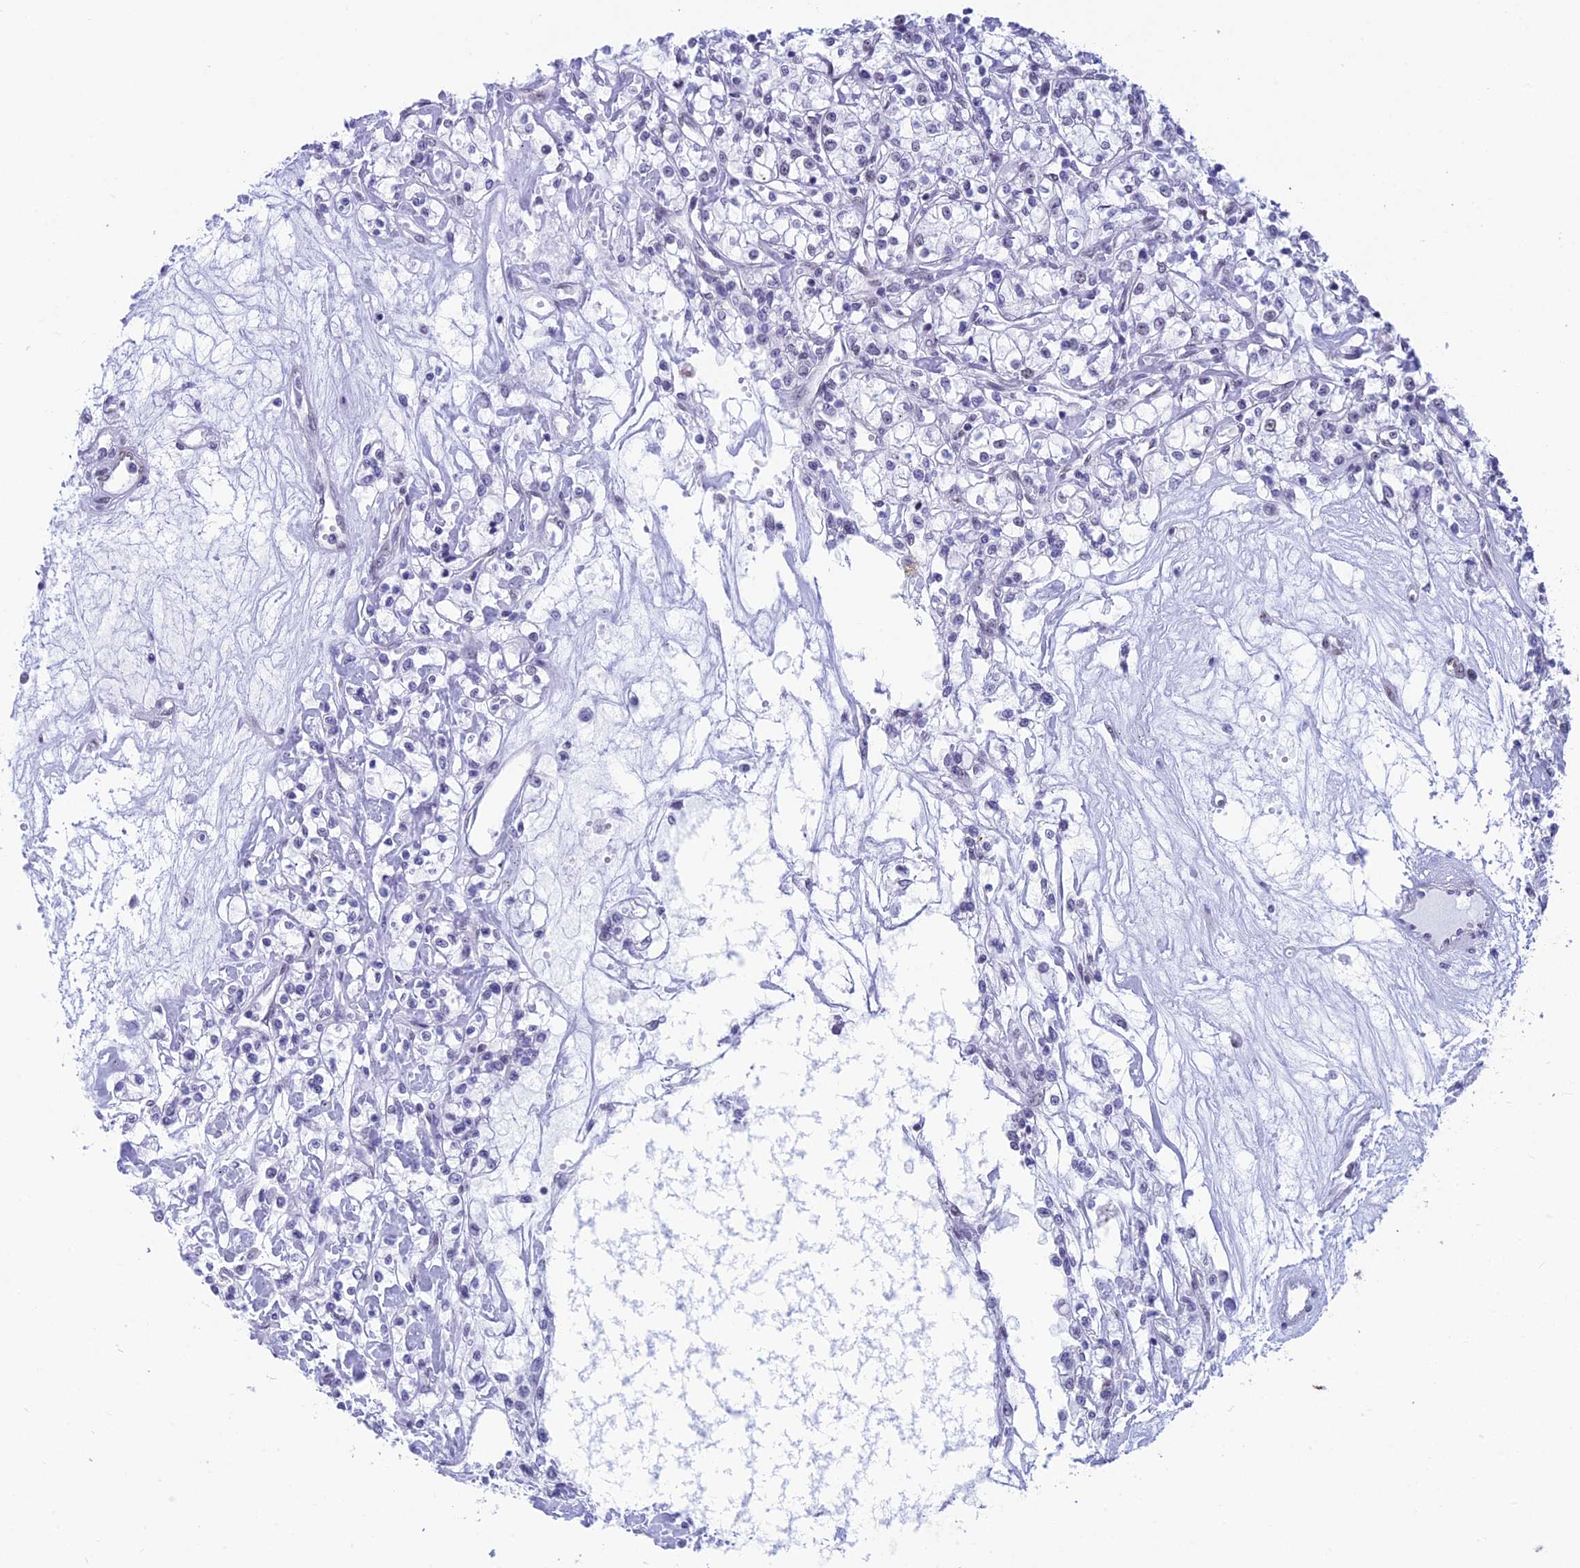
{"staining": {"intensity": "negative", "quantity": "none", "location": "none"}, "tissue": "renal cancer", "cell_type": "Tumor cells", "image_type": "cancer", "snomed": [{"axis": "morphology", "description": "Adenocarcinoma, NOS"}, {"axis": "topography", "description": "Kidney"}], "caption": "Tumor cells are negative for brown protein staining in adenocarcinoma (renal).", "gene": "SRSF5", "patient": {"sex": "female", "age": 59}}